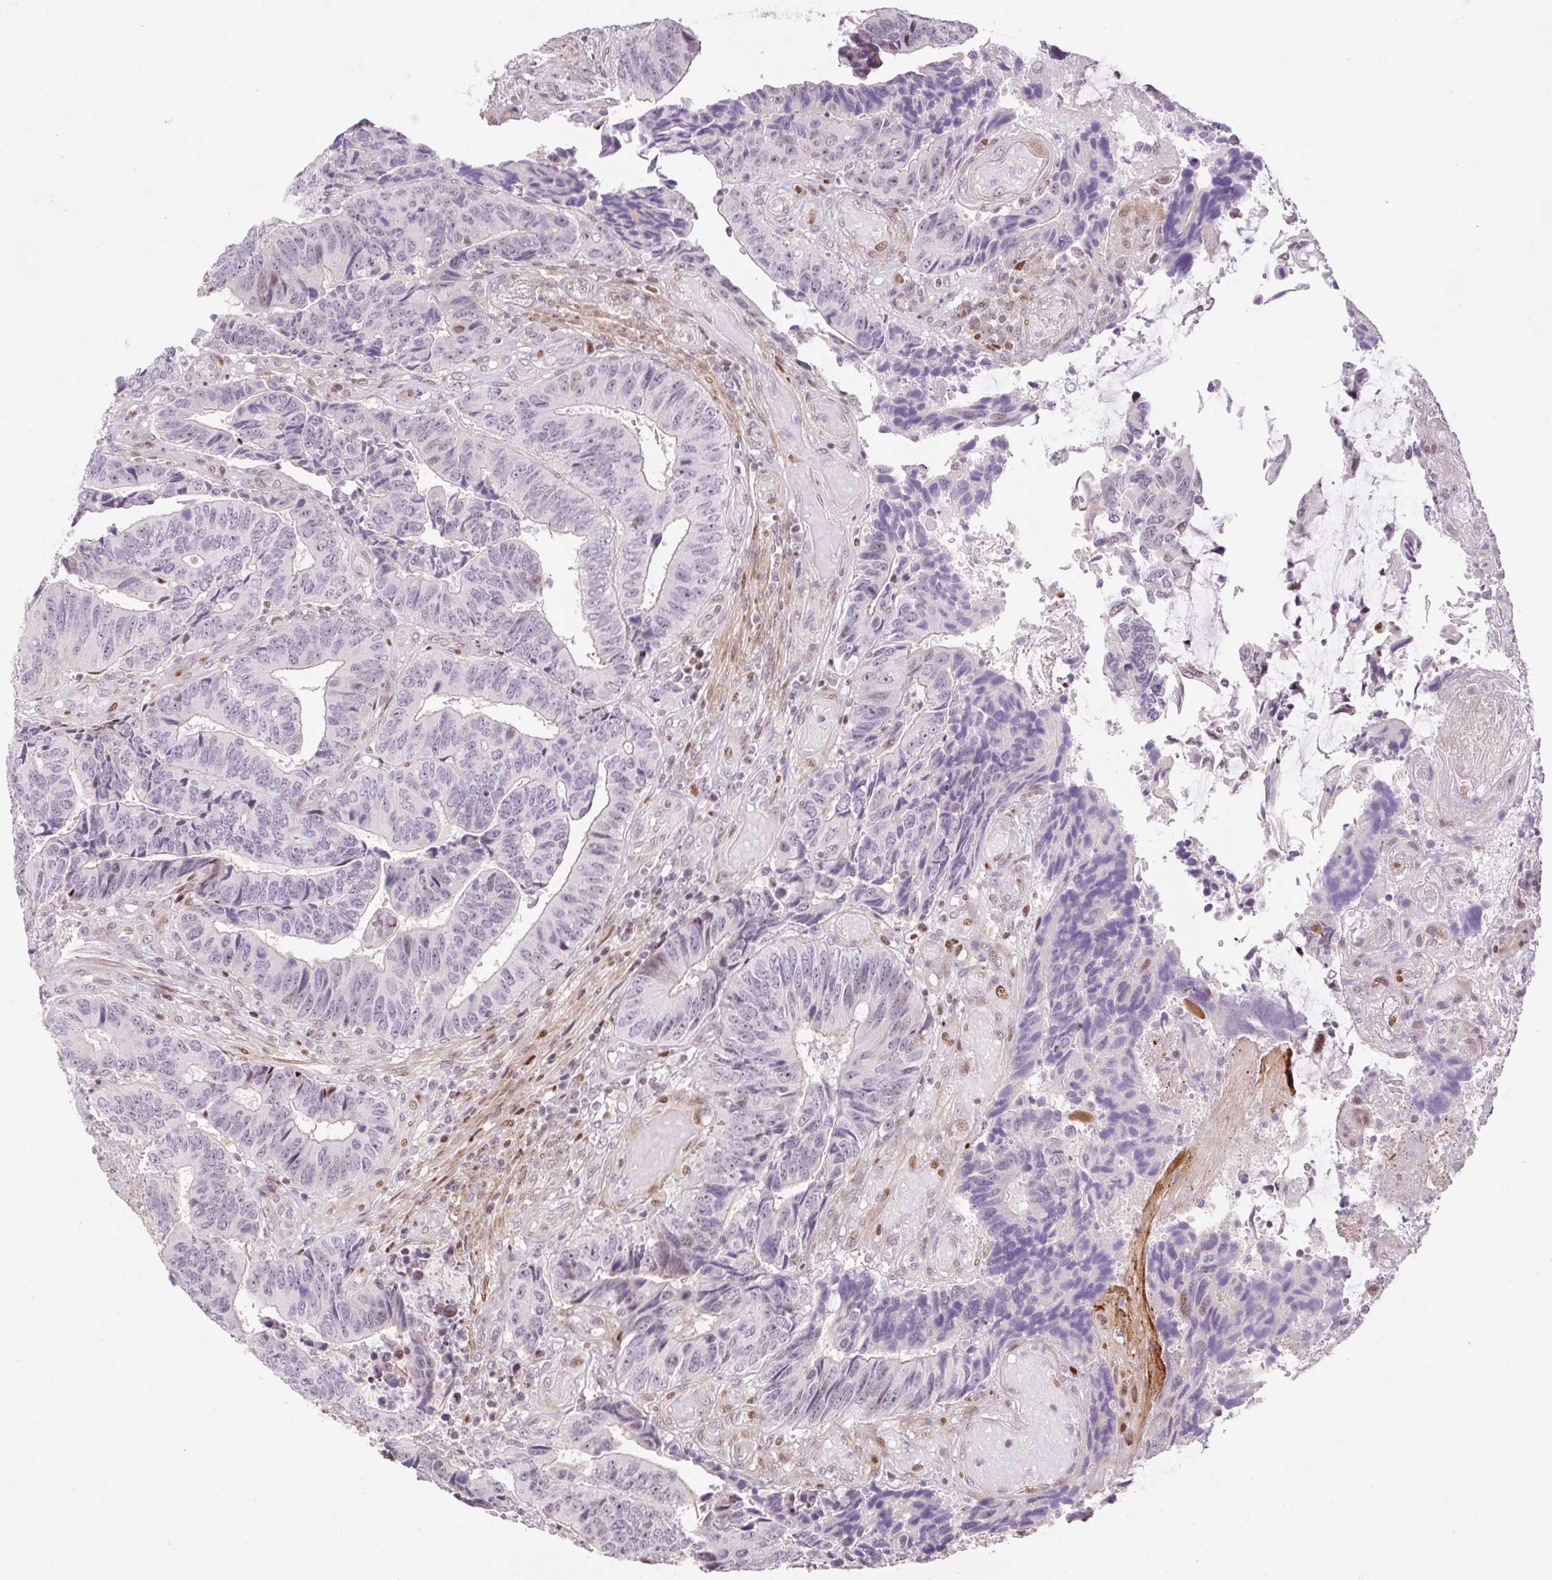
{"staining": {"intensity": "negative", "quantity": "none", "location": "none"}, "tissue": "colorectal cancer", "cell_type": "Tumor cells", "image_type": "cancer", "snomed": [{"axis": "morphology", "description": "Adenocarcinoma, NOS"}, {"axis": "topography", "description": "Colon"}], "caption": "Colorectal cancer (adenocarcinoma) stained for a protein using immunohistochemistry (IHC) exhibits no positivity tumor cells.", "gene": "RIPPLY3", "patient": {"sex": "male", "age": 87}}